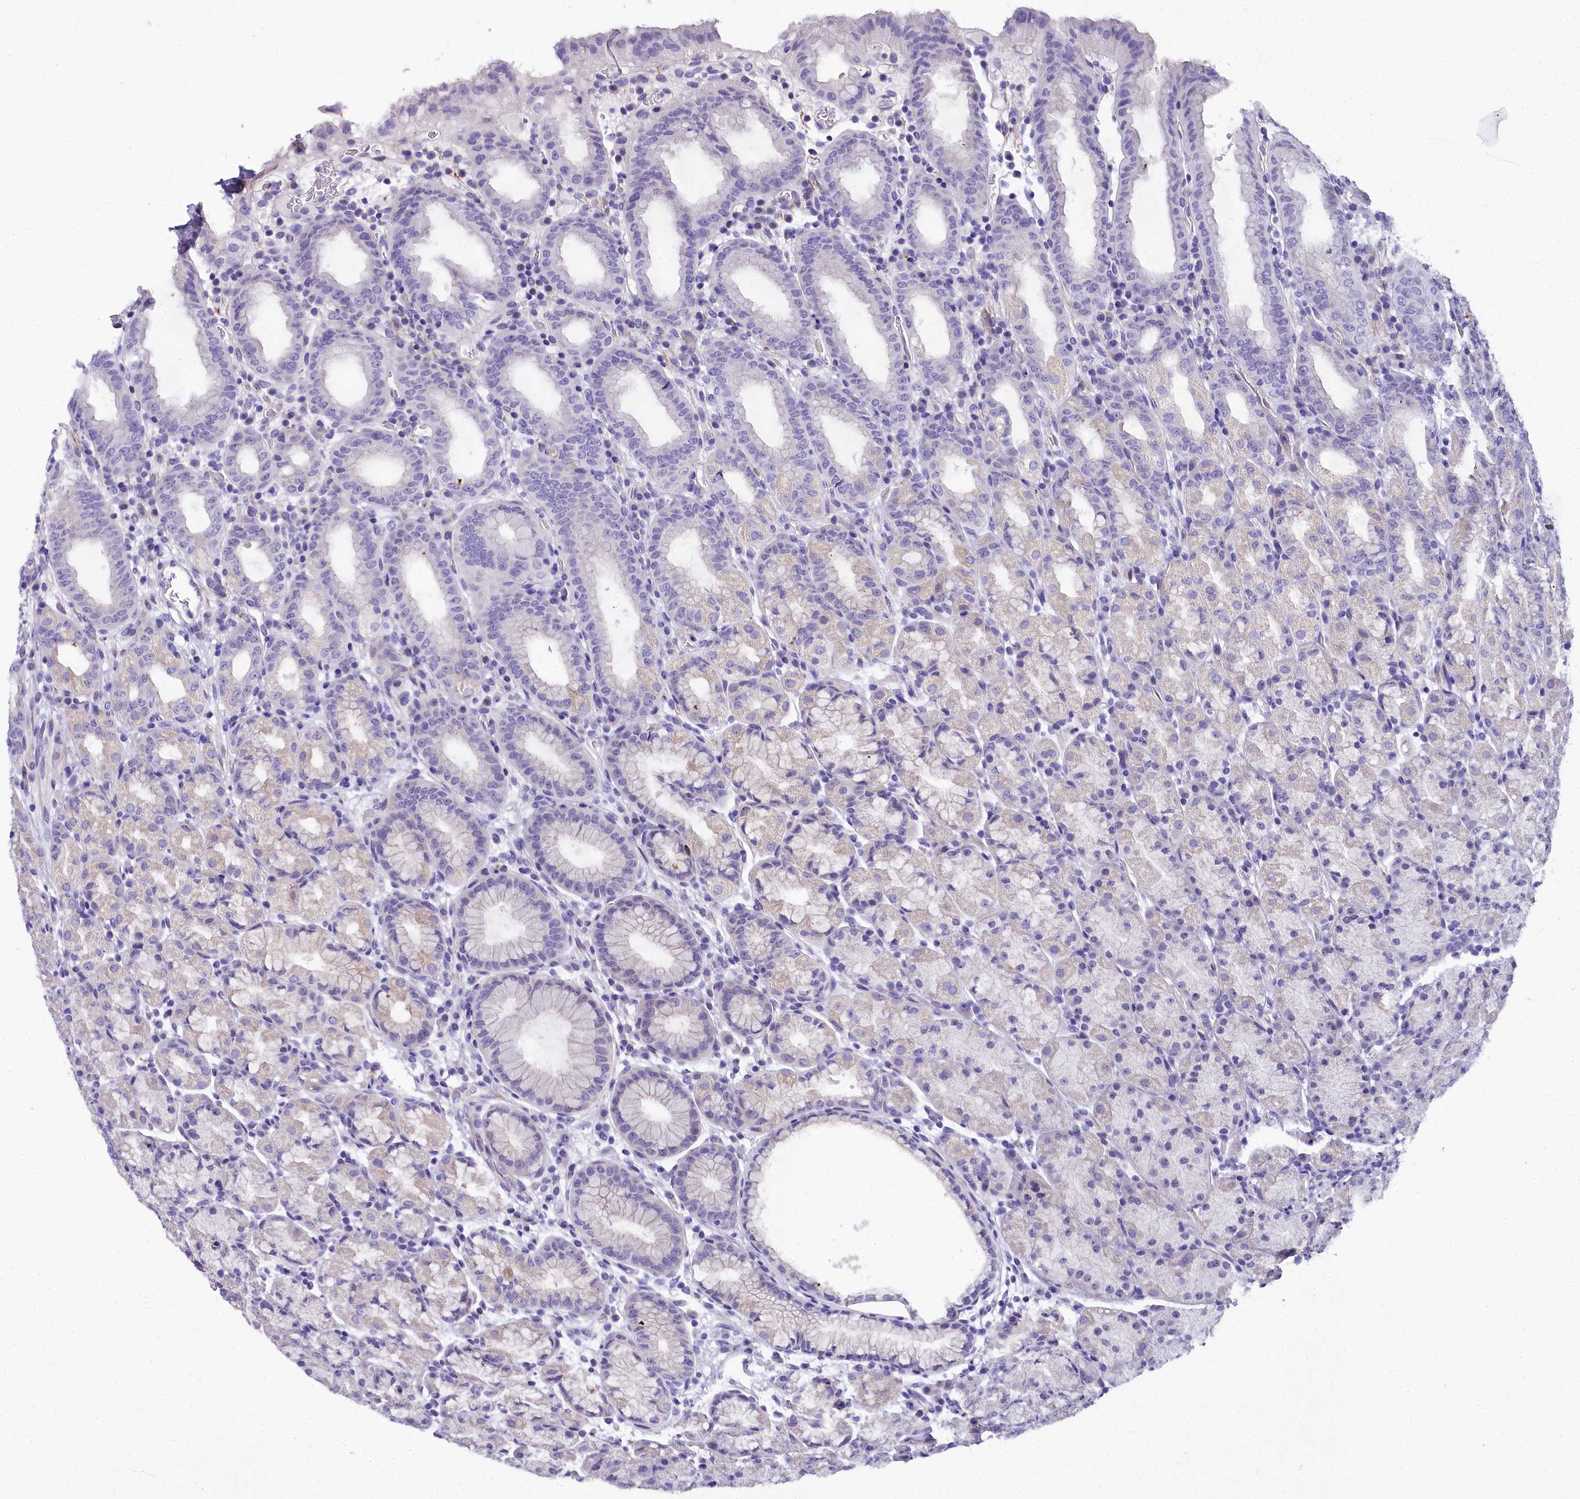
{"staining": {"intensity": "negative", "quantity": "none", "location": "none"}, "tissue": "stomach", "cell_type": "Glandular cells", "image_type": "normal", "snomed": [{"axis": "morphology", "description": "Normal tissue, NOS"}, {"axis": "topography", "description": "Stomach, upper"}, {"axis": "topography", "description": "Stomach, lower"}, {"axis": "topography", "description": "Small intestine"}], "caption": "High magnification brightfield microscopy of benign stomach stained with DAB (brown) and counterstained with hematoxylin (blue): glandular cells show no significant expression. (DAB immunohistochemistry, high magnification).", "gene": "TIMM22", "patient": {"sex": "male", "age": 68}}